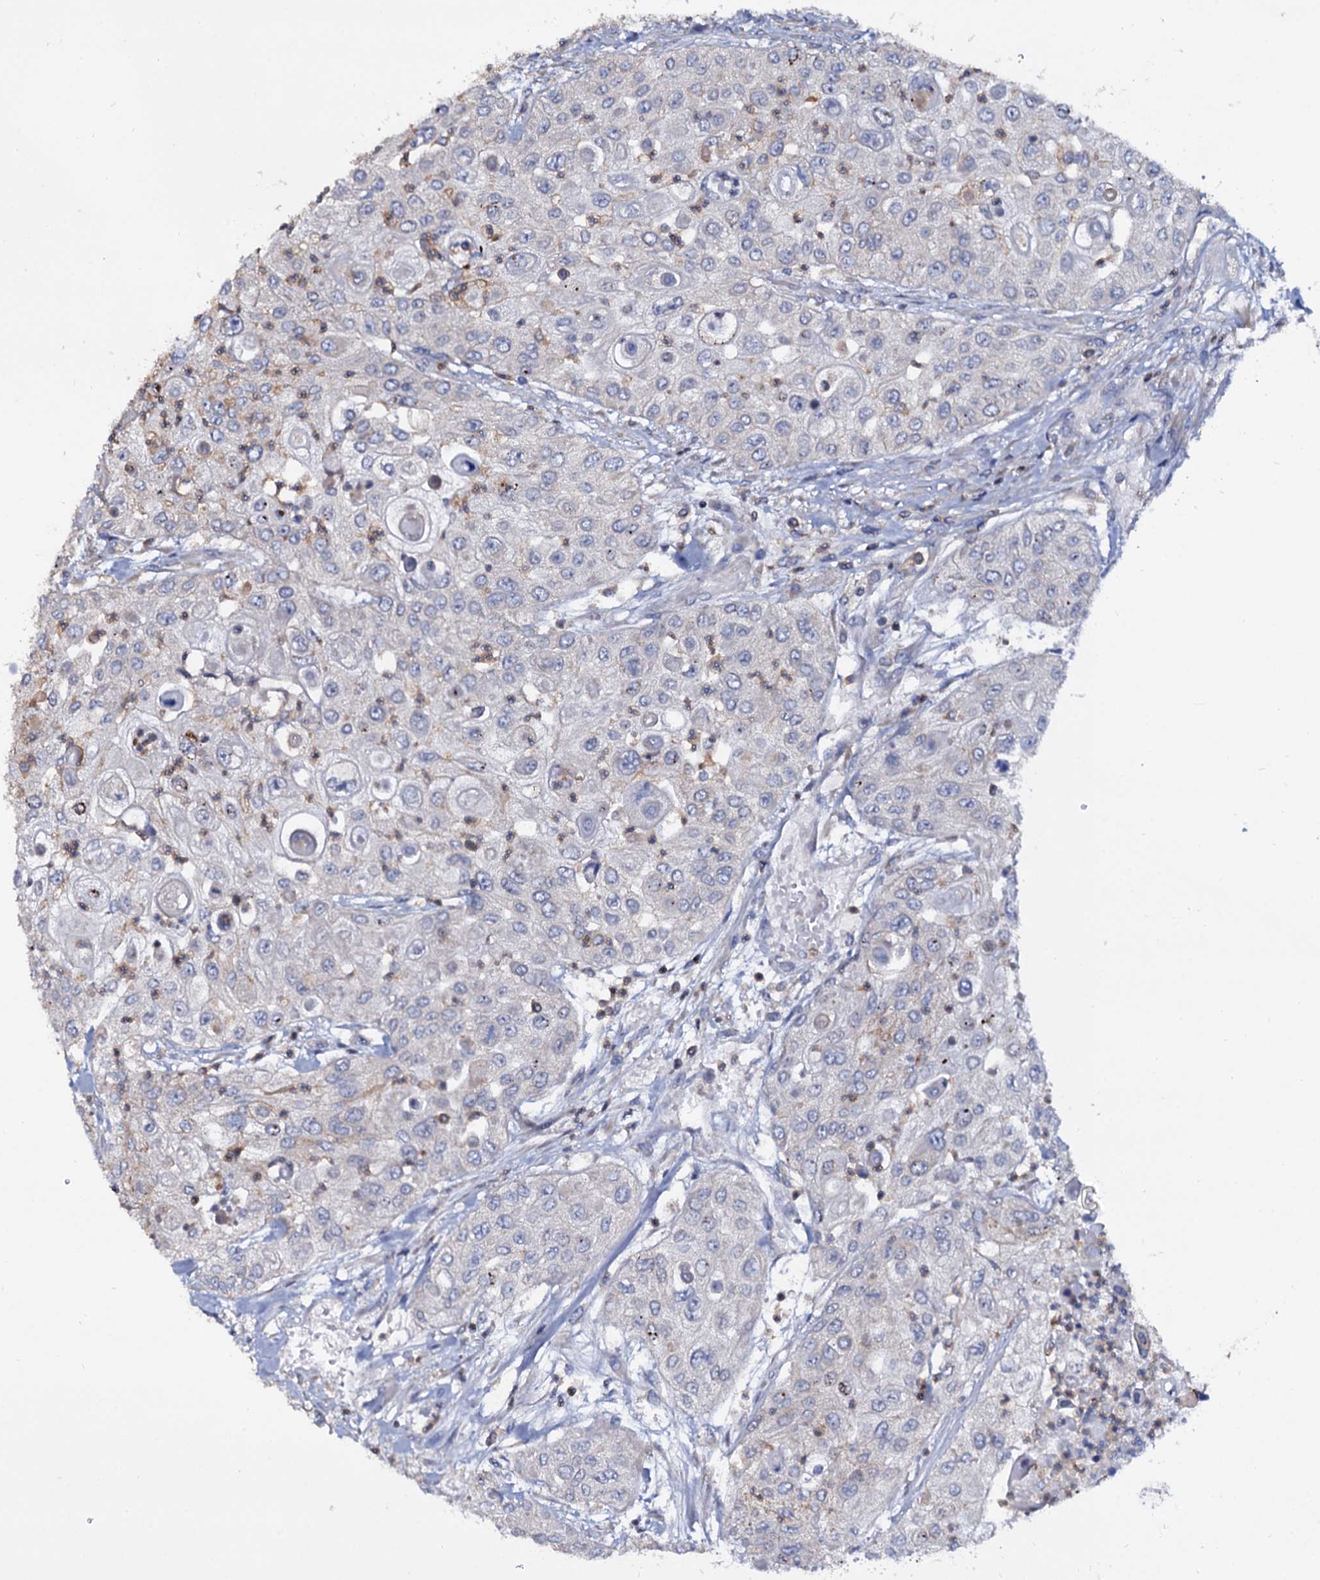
{"staining": {"intensity": "negative", "quantity": "none", "location": "none"}, "tissue": "urothelial cancer", "cell_type": "Tumor cells", "image_type": "cancer", "snomed": [{"axis": "morphology", "description": "Urothelial carcinoma, High grade"}, {"axis": "topography", "description": "Urinary bladder"}], "caption": "Immunohistochemical staining of urothelial cancer exhibits no significant positivity in tumor cells. (DAB (3,3'-diaminobenzidine) IHC visualized using brightfield microscopy, high magnification).", "gene": "ANKRD13A", "patient": {"sex": "female", "age": 79}}